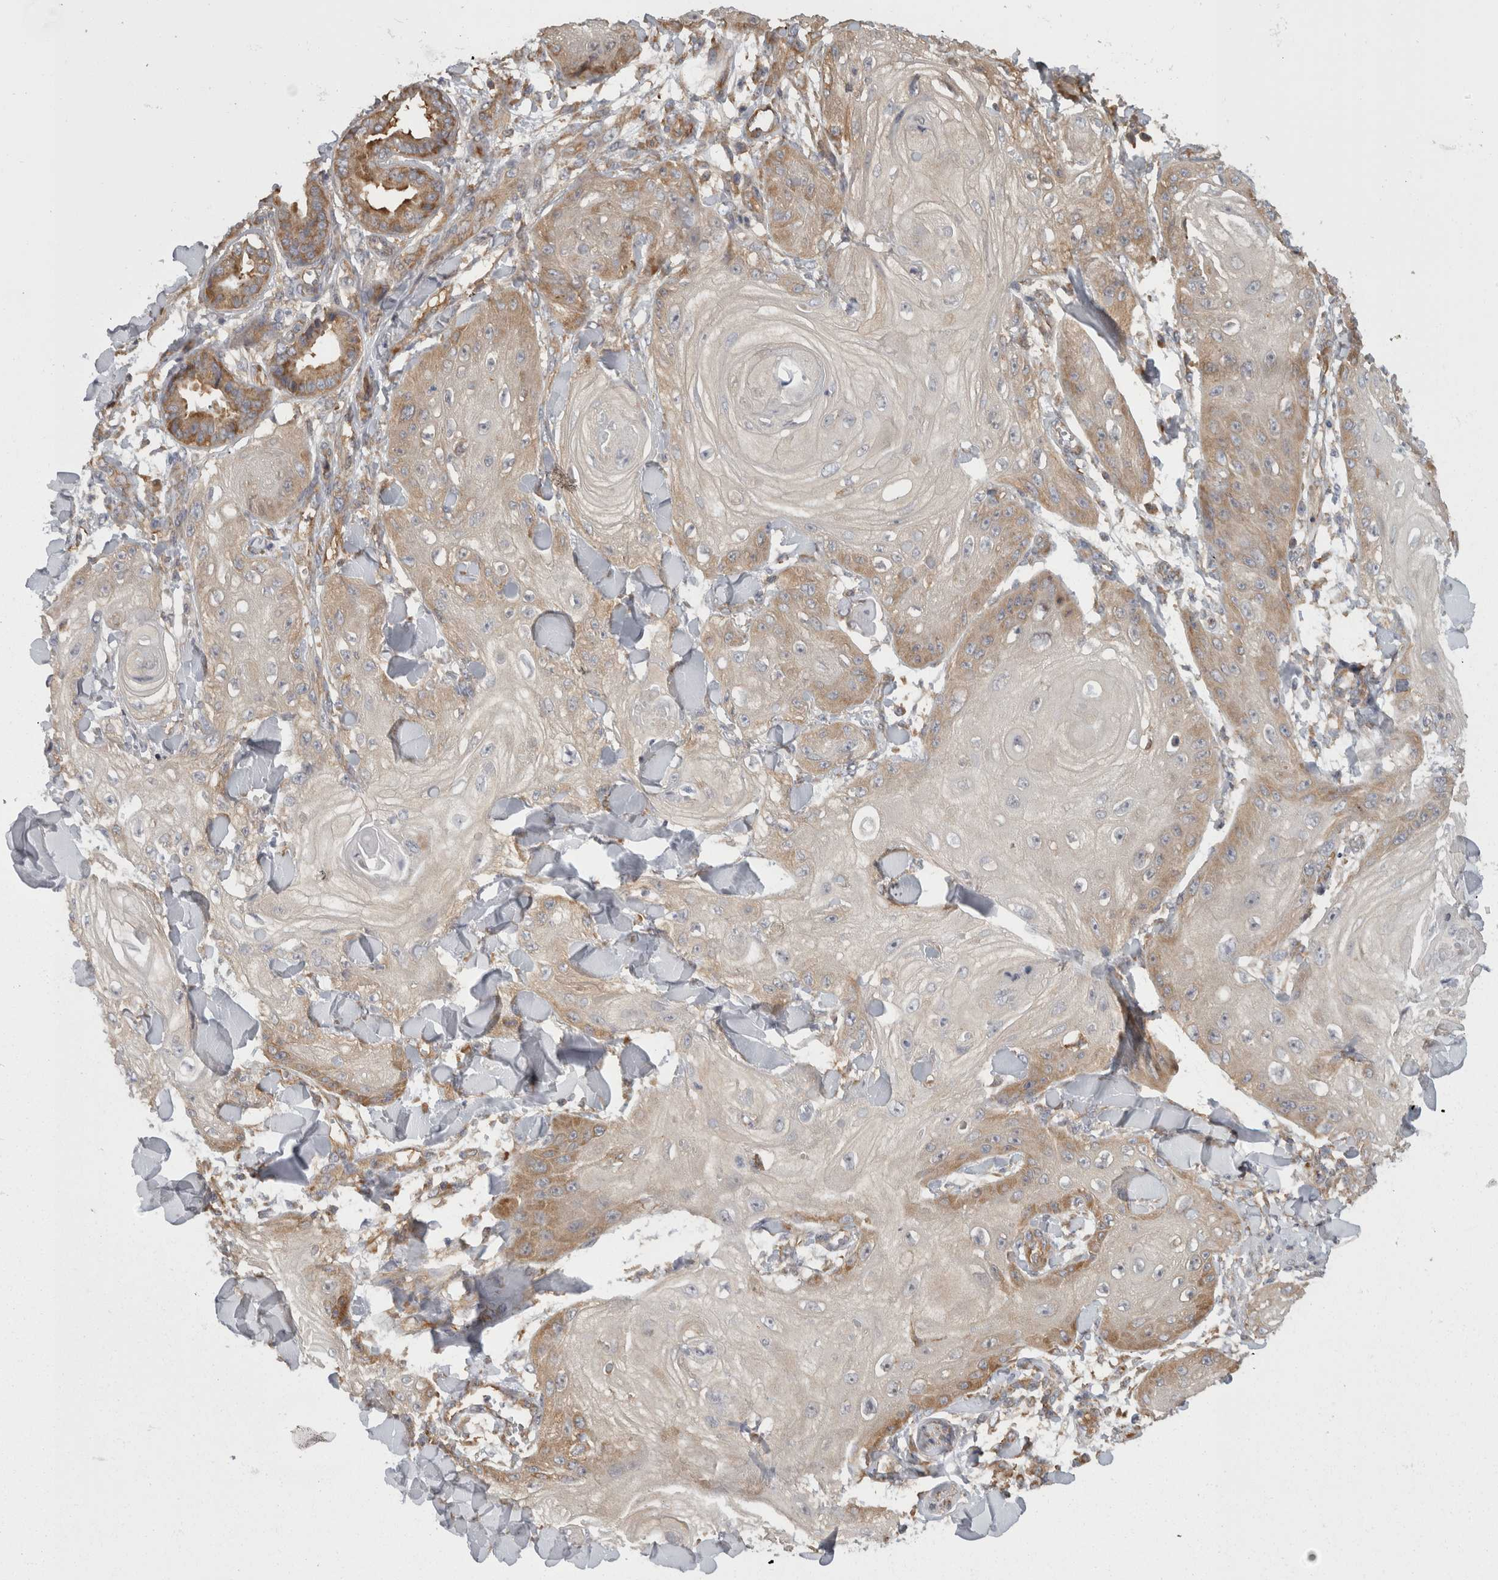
{"staining": {"intensity": "moderate", "quantity": "25%-75%", "location": "cytoplasmic/membranous"}, "tissue": "skin cancer", "cell_type": "Tumor cells", "image_type": "cancer", "snomed": [{"axis": "morphology", "description": "Squamous cell carcinoma, NOS"}, {"axis": "topography", "description": "Skin"}], "caption": "Tumor cells exhibit medium levels of moderate cytoplasmic/membranous staining in about 25%-75% of cells in human skin cancer (squamous cell carcinoma). (brown staining indicates protein expression, while blue staining denotes nuclei).", "gene": "SMCR8", "patient": {"sex": "male", "age": 74}}